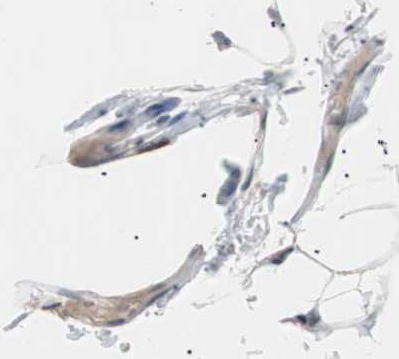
{"staining": {"intensity": "negative", "quantity": "none", "location": "none"}, "tissue": "adipose tissue", "cell_type": "Adipocytes", "image_type": "normal", "snomed": [{"axis": "morphology", "description": "Normal tissue, NOS"}, {"axis": "topography", "description": "Breast"}, {"axis": "topography", "description": "Adipose tissue"}], "caption": "This image is of unremarkable adipose tissue stained with immunohistochemistry to label a protein in brown with the nuclei are counter-stained blue. There is no staining in adipocytes. (Stains: DAB IHC with hematoxylin counter stain, Microscopy: brightfield microscopy at high magnification).", "gene": "POLH", "patient": {"sex": "female", "age": 25}}